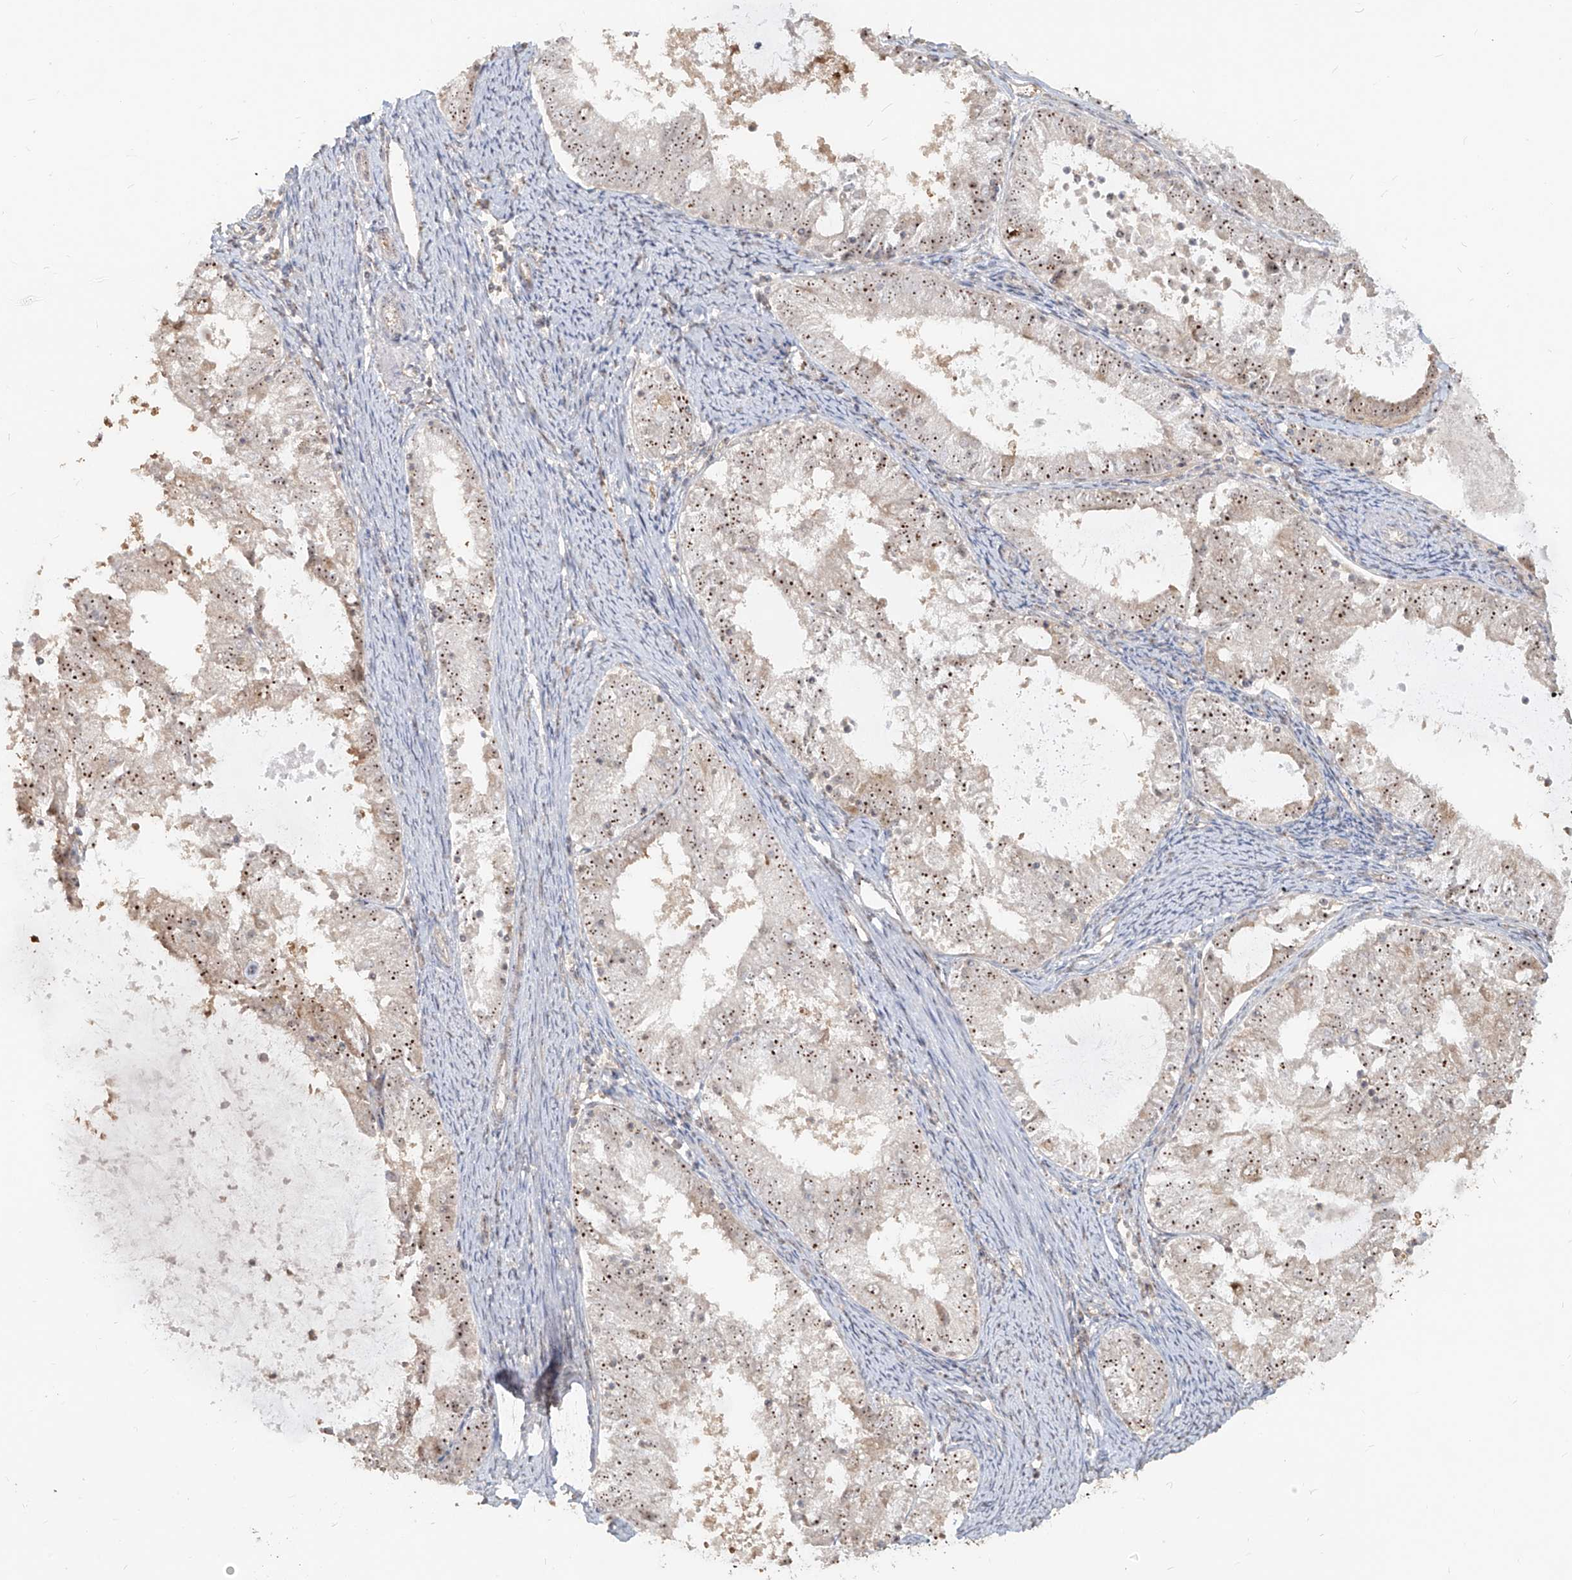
{"staining": {"intensity": "moderate", "quantity": ">75%", "location": "nuclear"}, "tissue": "endometrial cancer", "cell_type": "Tumor cells", "image_type": "cancer", "snomed": [{"axis": "morphology", "description": "Adenocarcinoma, NOS"}, {"axis": "topography", "description": "Endometrium"}], "caption": "There is medium levels of moderate nuclear positivity in tumor cells of endometrial adenocarcinoma, as demonstrated by immunohistochemical staining (brown color).", "gene": "BYSL", "patient": {"sex": "female", "age": 57}}